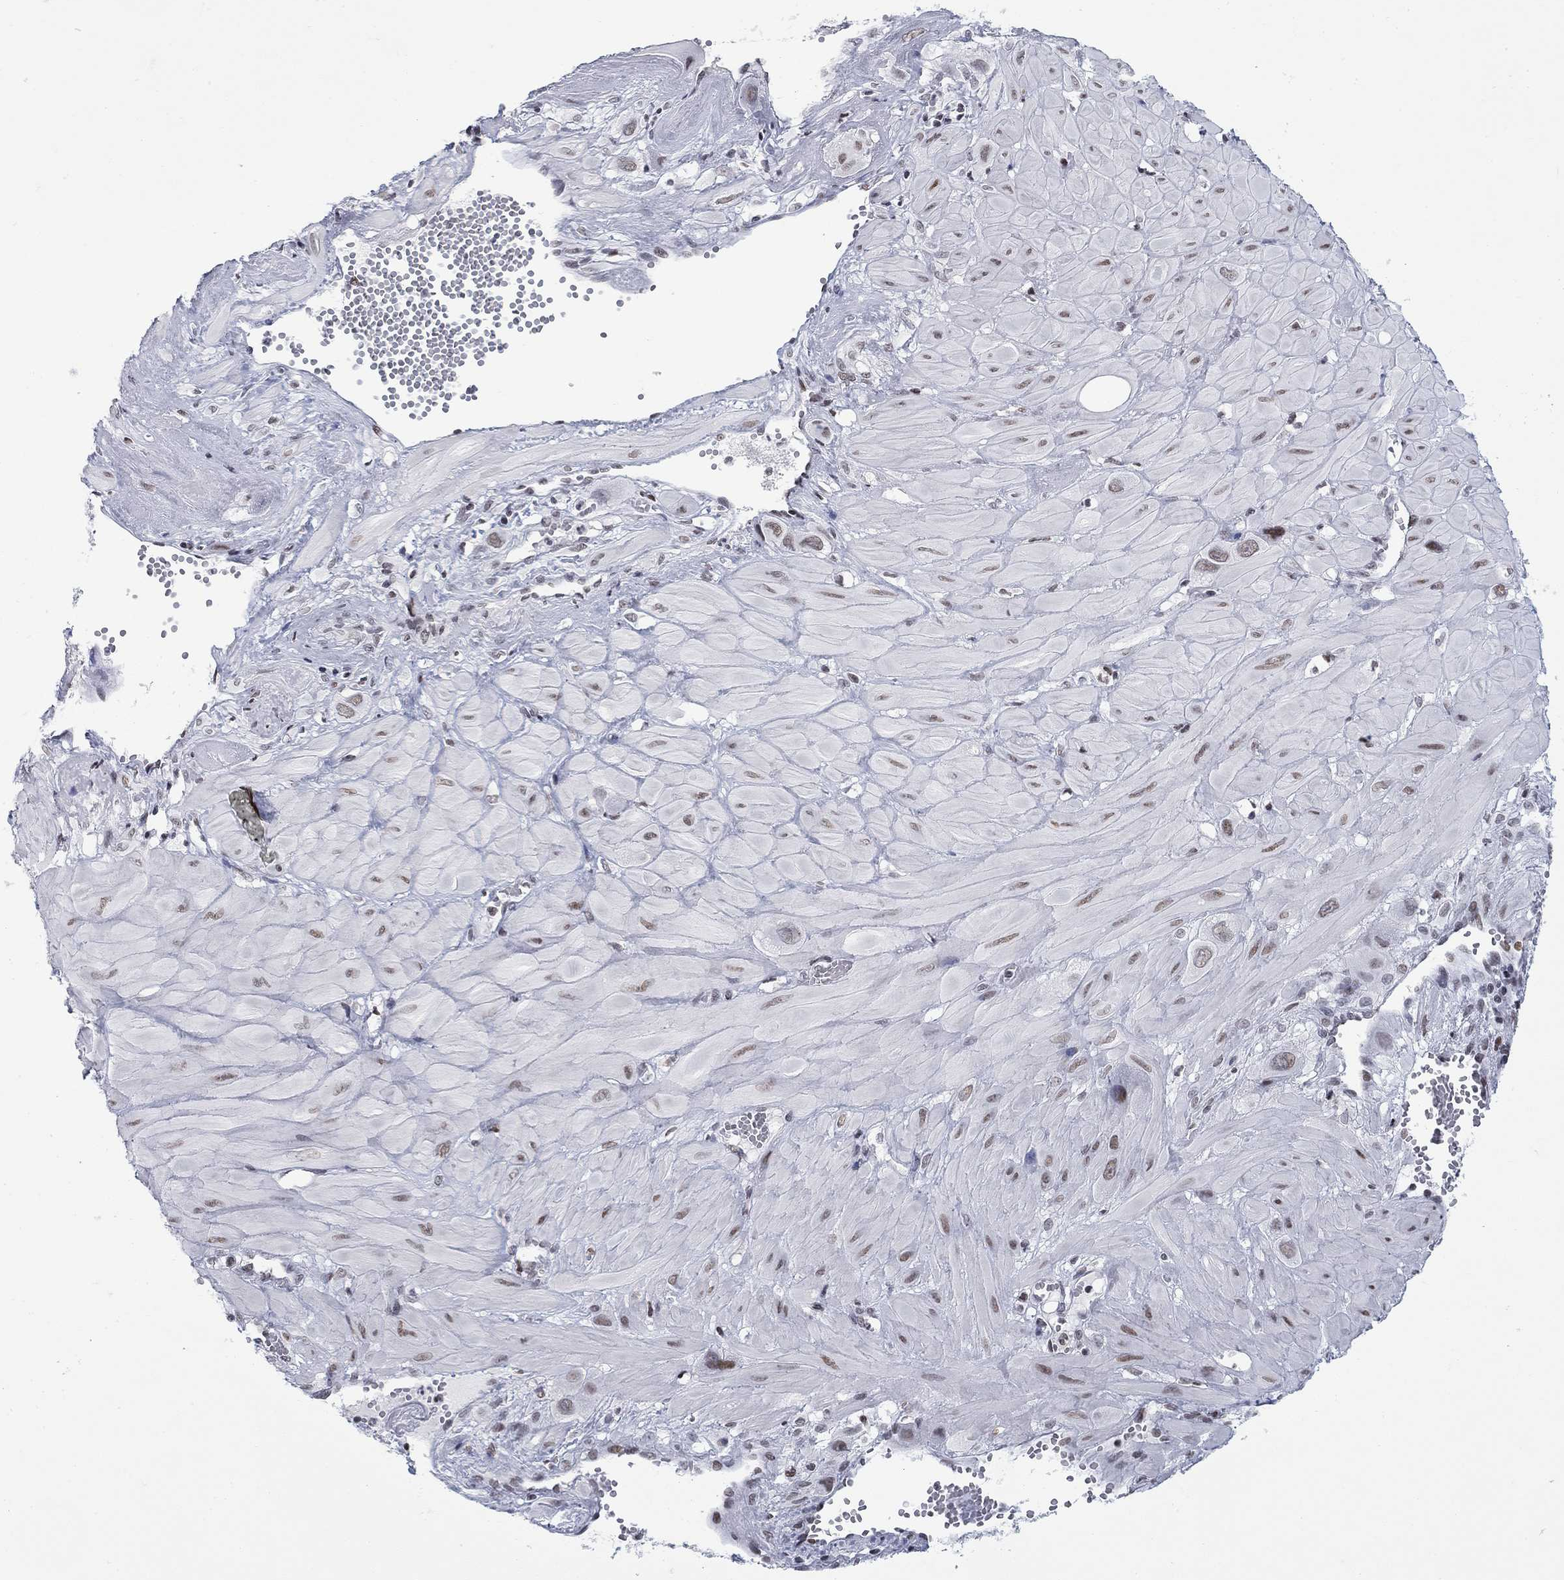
{"staining": {"intensity": "weak", "quantity": "25%-75%", "location": "nuclear"}, "tissue": "cervical cancer", "cell_type": "Tumor cells", "image_type": "cancer", "snomed": [{"axis": "morphology", "description": "Squamous cell carcinoma, NOS"}, {"axis": "topography", "description": "Cervix"}], "caption": "This image exhibits cervical cancer (squamous cell carcinoma) stained with immunohistochemistry to label a protein in brown. The nuclear of tumor cells show weak positivity for the protein. Nuclei are counter-stained blue.", "gene": "NPAS3", "patient": {"sex": "female", "age": 34}}